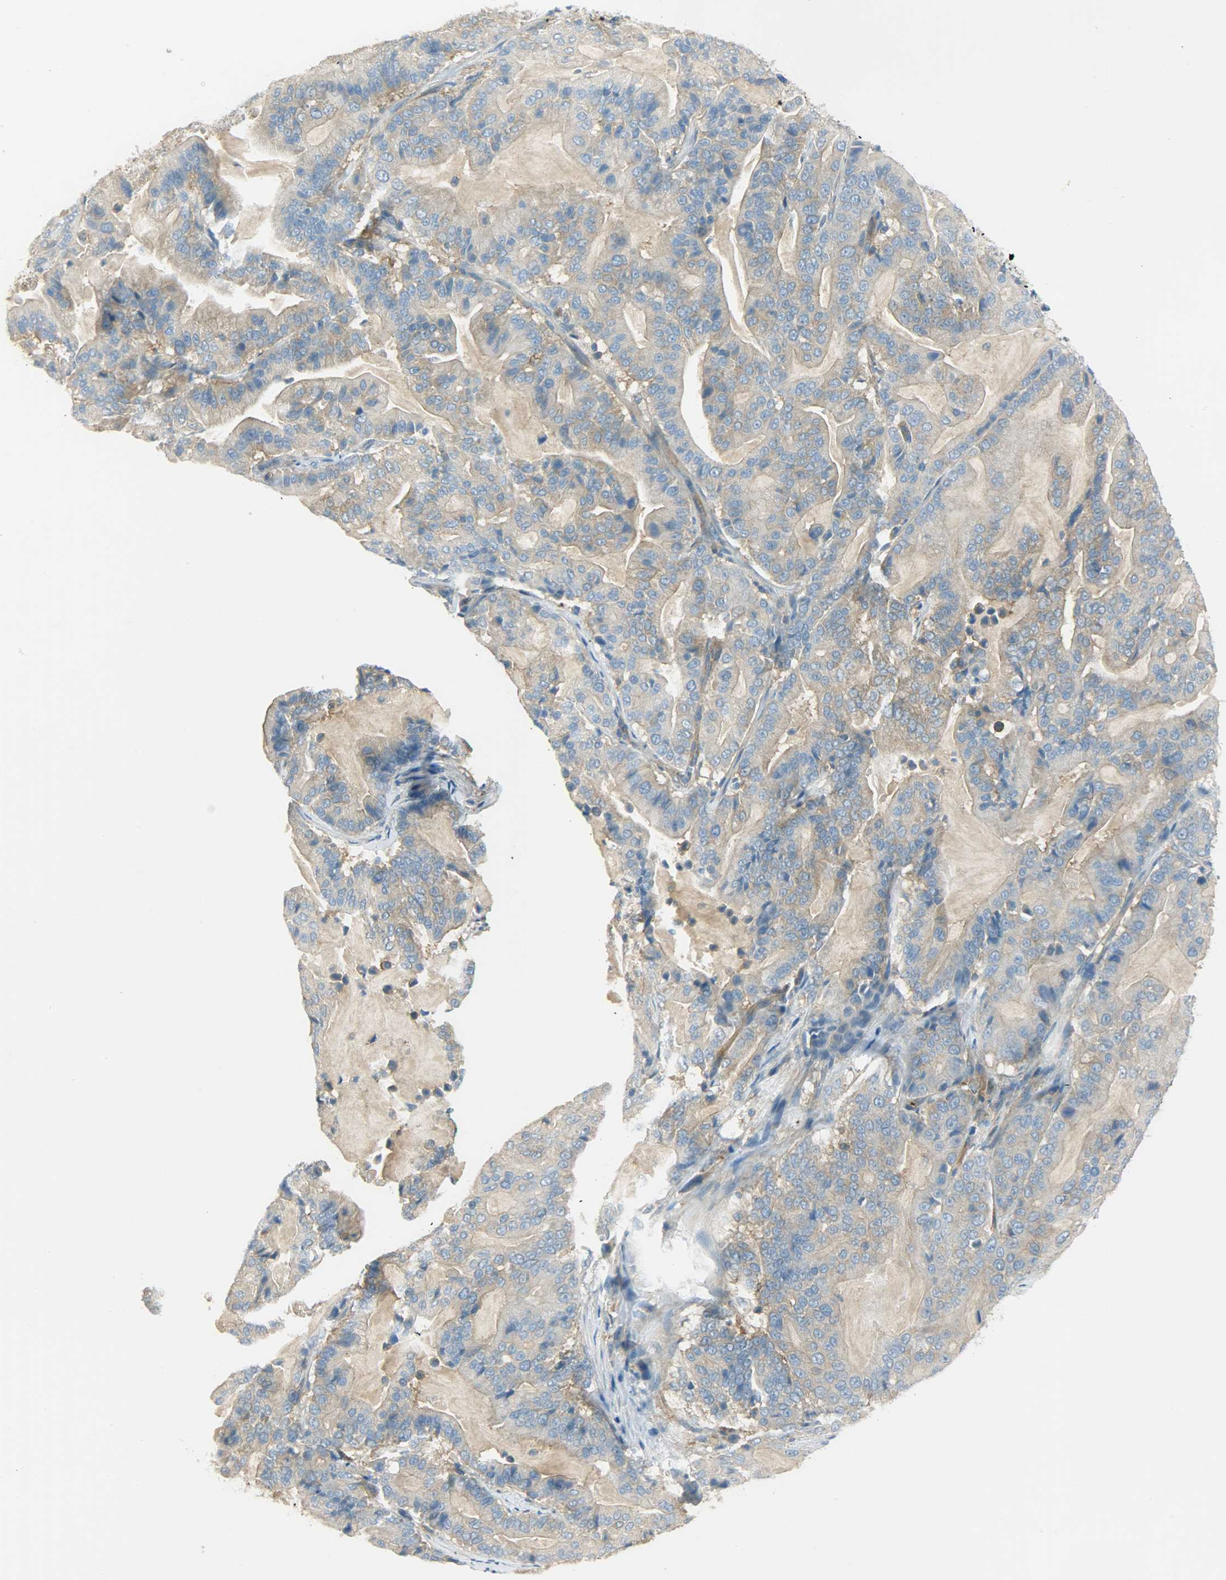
{"staining": {"intensity": "weak", "quantity": ">75%", "location": "cytoplasmic/membranous"}, "tissue": "pancreatic cancer", "cell_type": "Tumor cells", "image_type": "cancer", "snomed": [{"axis": "morphology", "description": "Adenocarcinoma, NOS"}, {"axis": "topography", "description": "Pancreas"}], "caption": "IHC of human adenocarcinoma (pancreatic) exhibits low levels of weak cytoplasmic/membranous staining in approximately >75% of tumor cells.", "gene": "TSC22D2", "patient": {"sex": "male", "age": 63}}